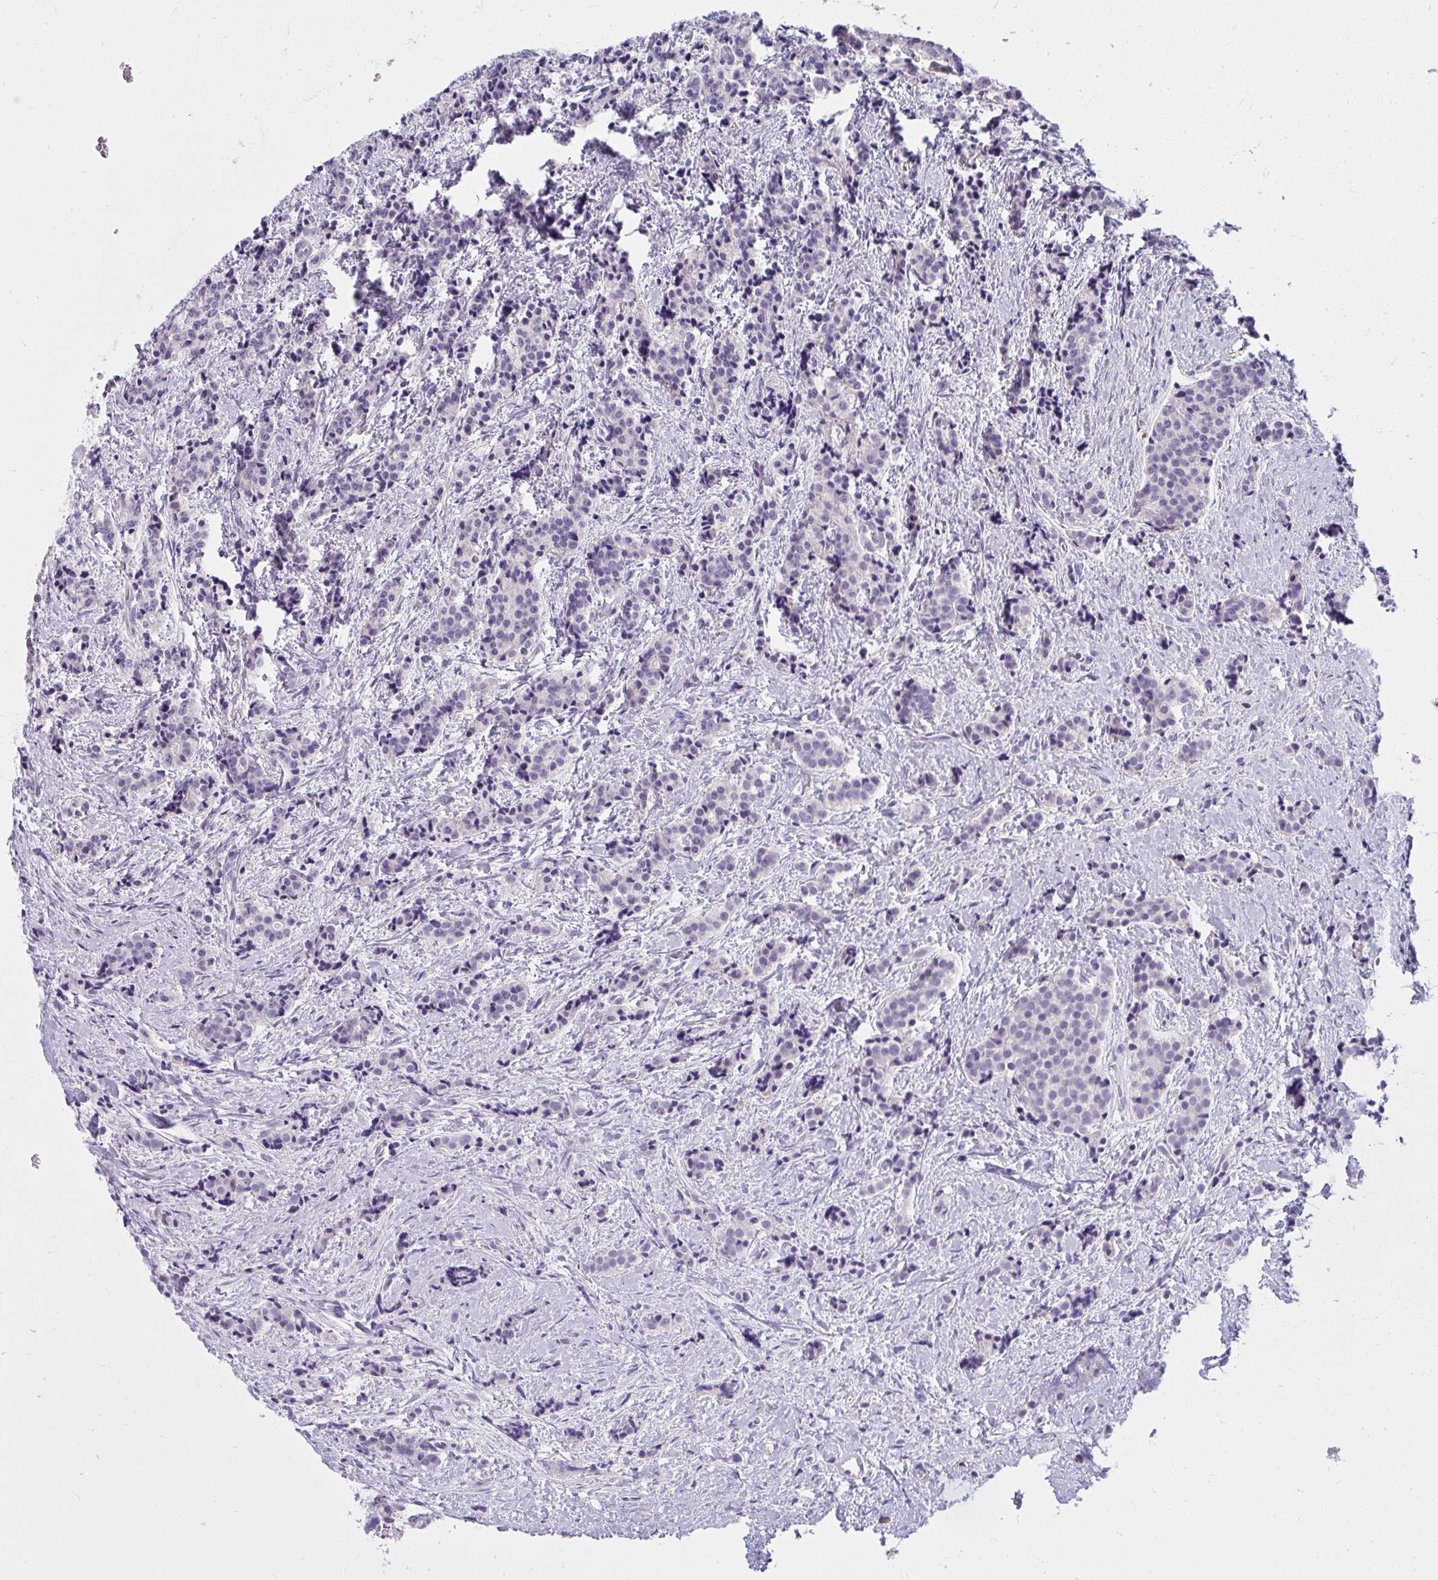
{"staining": {"intensity": "negative", "quantity": "none", "location": "none"}, "tissue": "carcinoid", "cell_type": "Tumor cells", "image_type": "cancer", "snomed": [{"axis": "morphology", "description": "Carcinoid, malignant, NOS"}, {"axis": "topography", "description": "Small intestine"}], "caption": "This photomicrograph is of carcinoid stained with immunohistochemistry (IHC) to label a protein in brown with the nuclei are counter-stained blue. There is no positivity in tumor cells.", "gene": "LRRC36", "patient": {"sex": "female", "age": 73}}